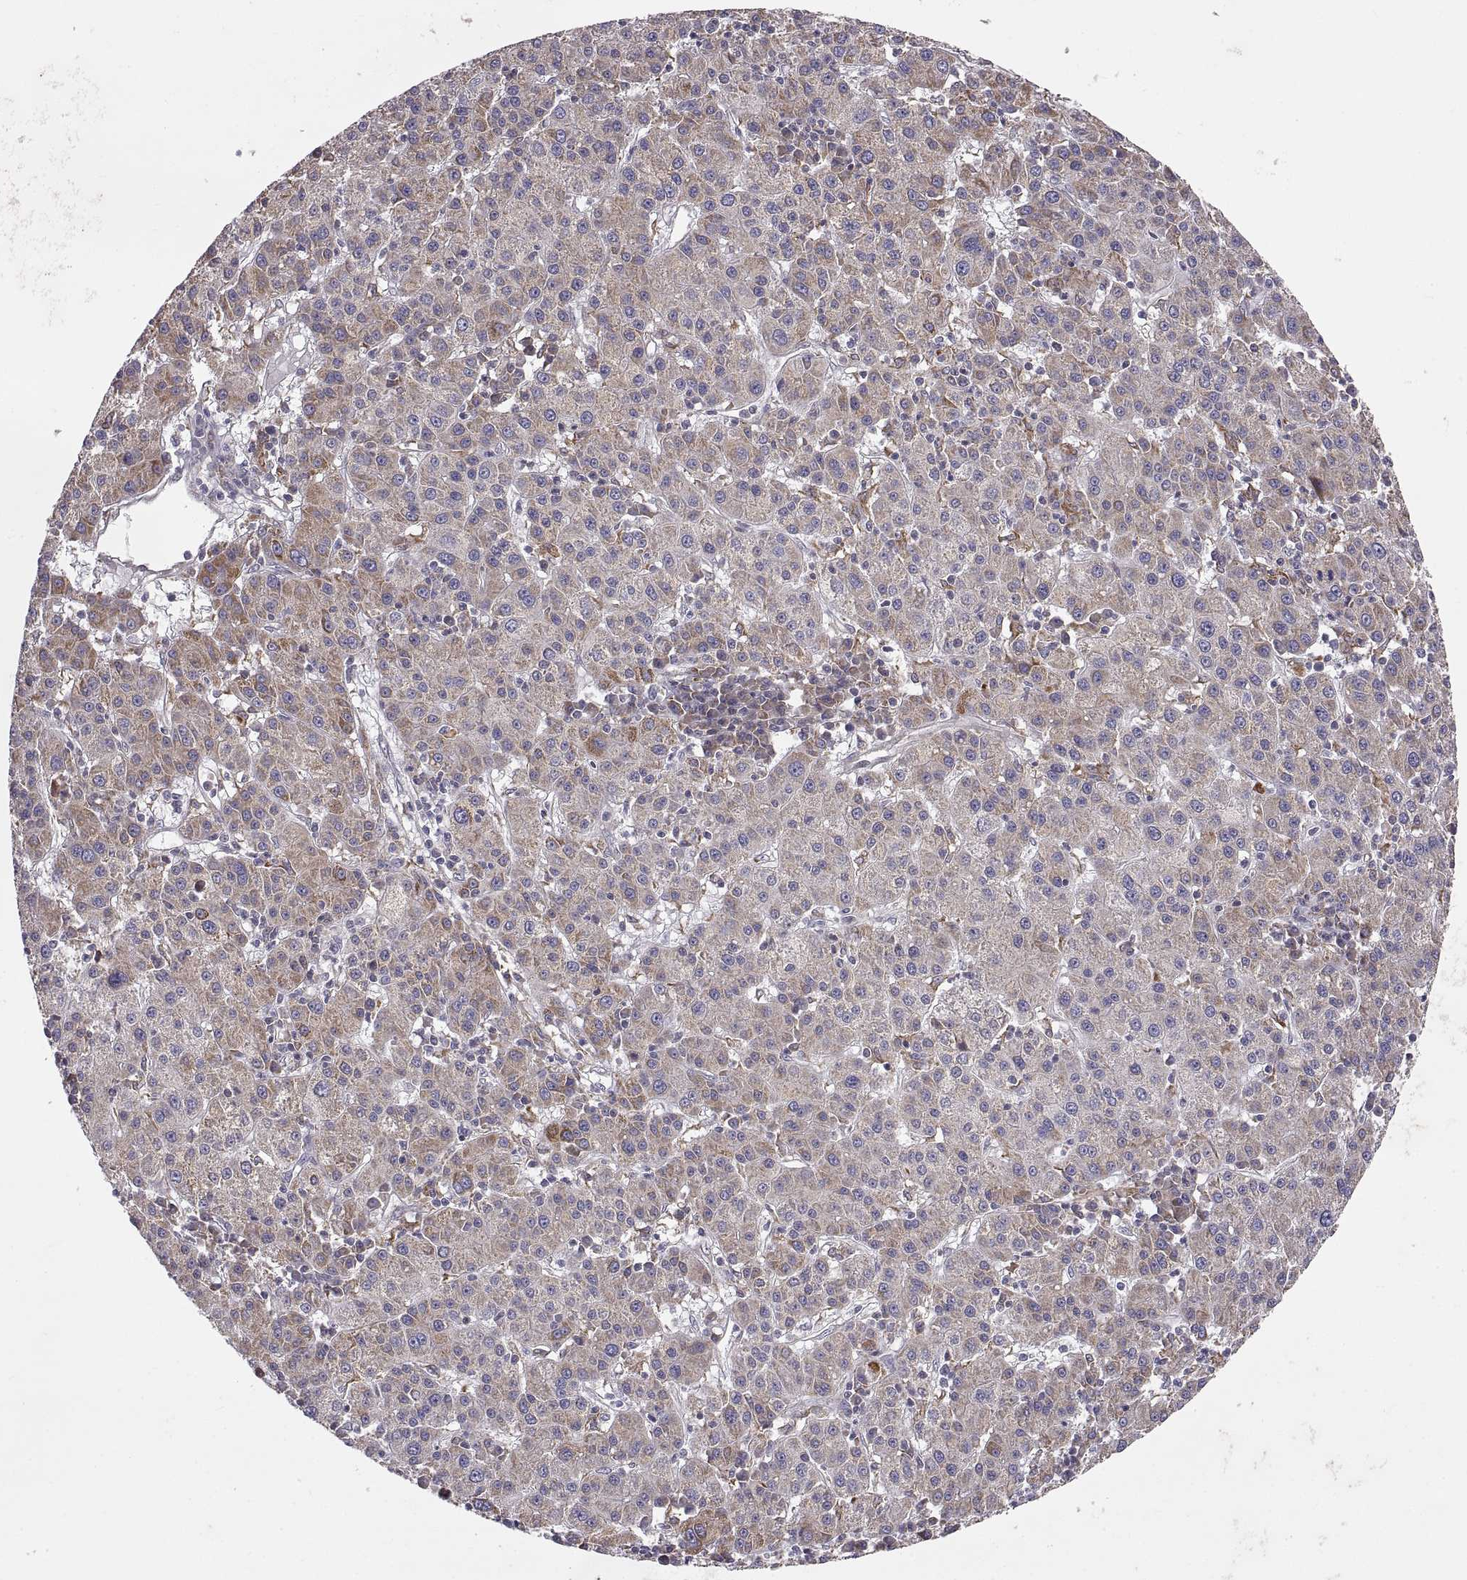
{"staining": {"intensity": "strong", "quantity": "<25%", "location": "cytoplasmic/membranous"}, "tissue": "liver cancer", "cell_type": "Tumor cells", "image_type": "cancer", "snomed": [{"axis": "morphology", "description": "Carcinoma, Hepatocellular, NOS"}, {"axis": "topography", "description": "Liver"}], "caption": "Strong cytoplasmic/membranous staining is seen in about <25% of tumor cells in liver cancer. (DAB (3,3'-diaminobenzidine) IHC, brown staining for protein, blue staining for nuclei).", "gene": "PLEKHB2", "patient": {"sex": "female", "age": 60}}